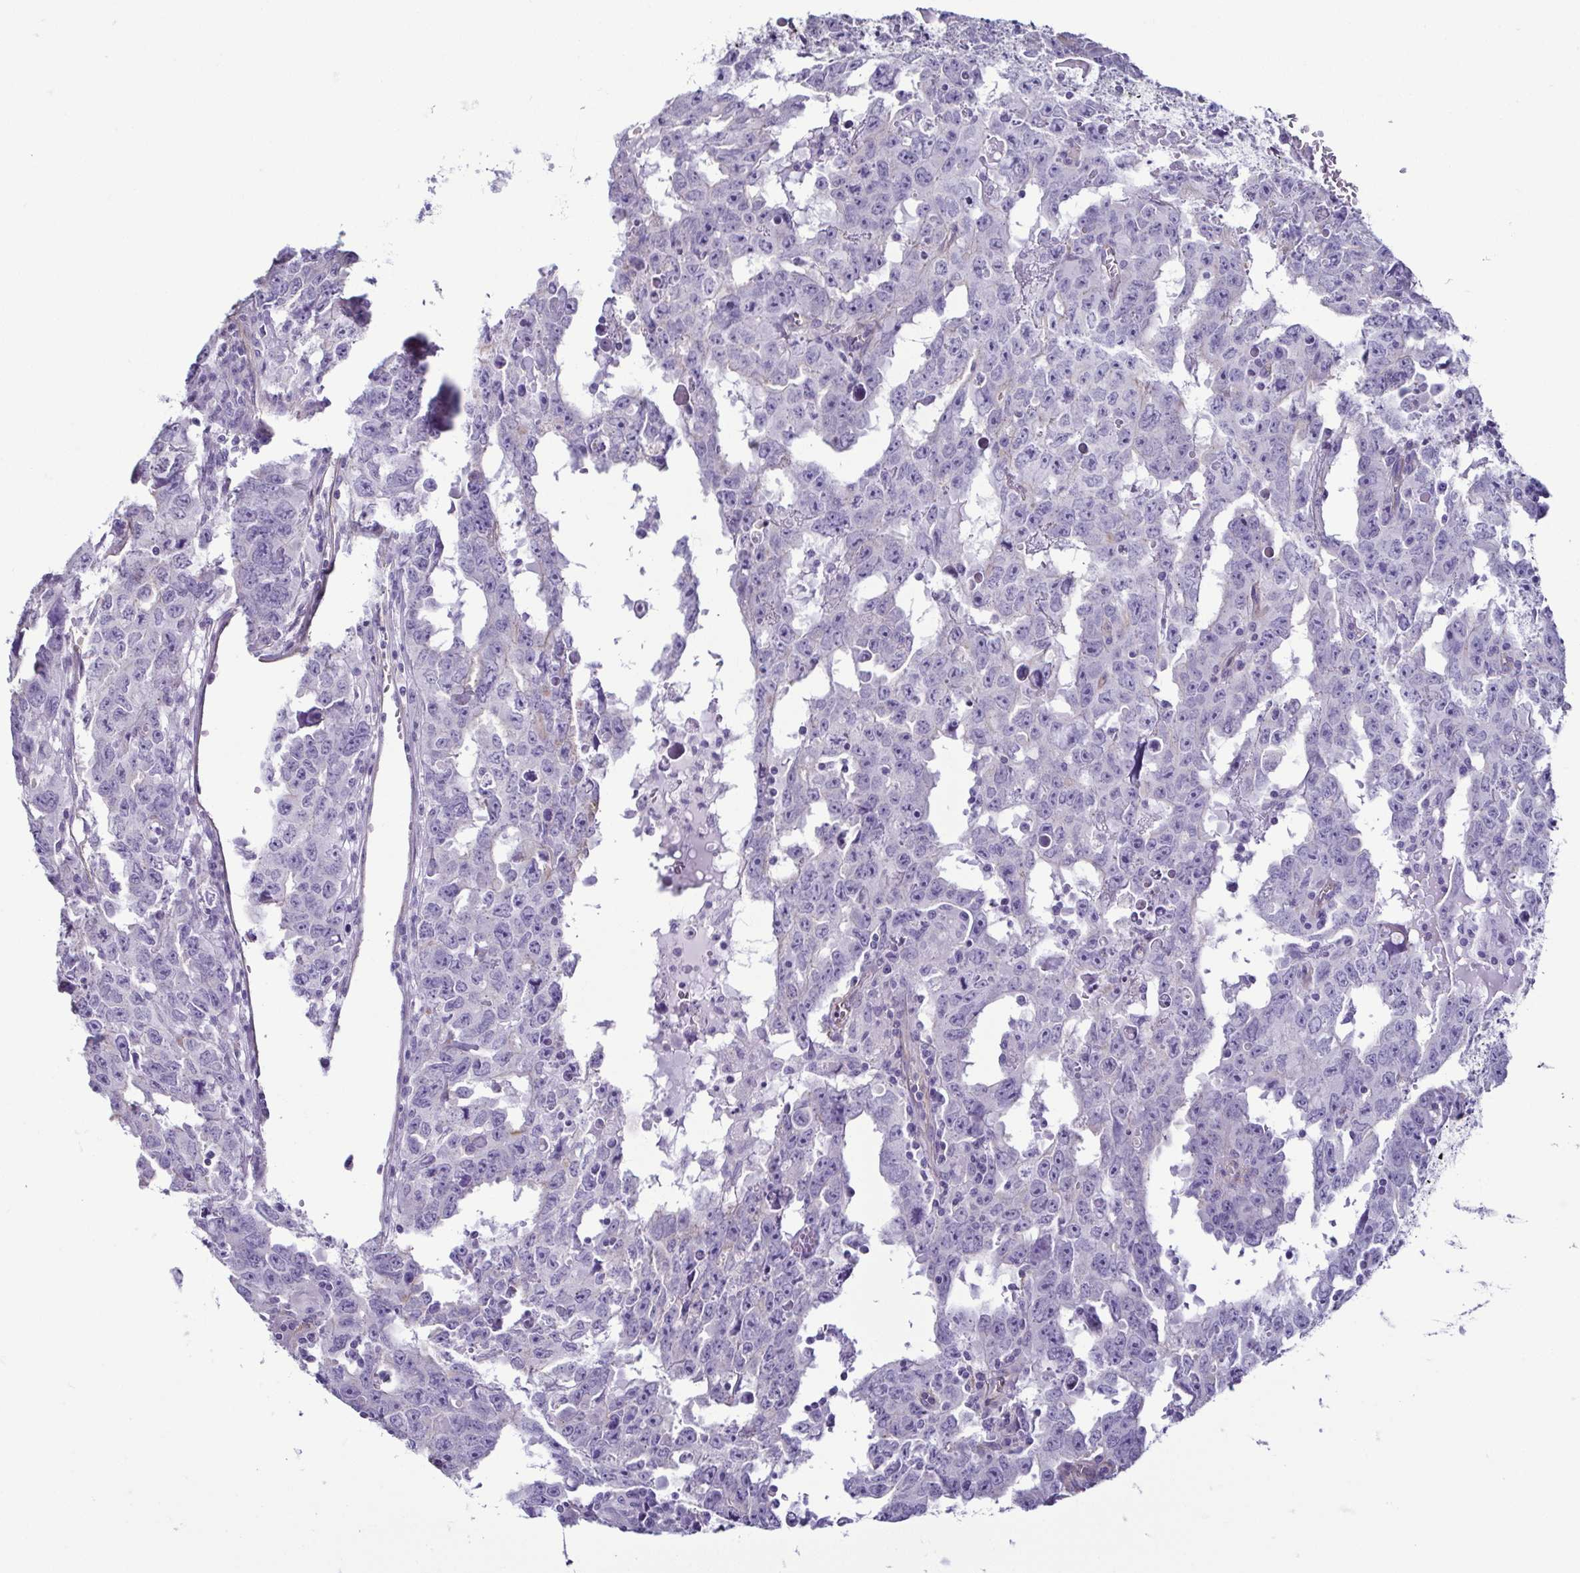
{"staining": {"intensity": "negative", "quantity": "none", "location": "none"}, "tissue": "testis cancer", "cell_type": "Tumor cells", "image_type": "cancer", "snomed": [{"axis": "morphology", "description": "Carcinoma, Embryonal, NOS"}, {"axis": "topography", "description": "Testis"}], "caption": "High magnification brightfield microscopy of testis cancer (embryonal carcinoma) stained with DAB (3,3'-diaminobenzidine) (brown) and counterstained with hematoxylin (blue): tumor cells show no significant expression.", "gene": "CASP14", "patient": {"sex": "male", "age": 22}}